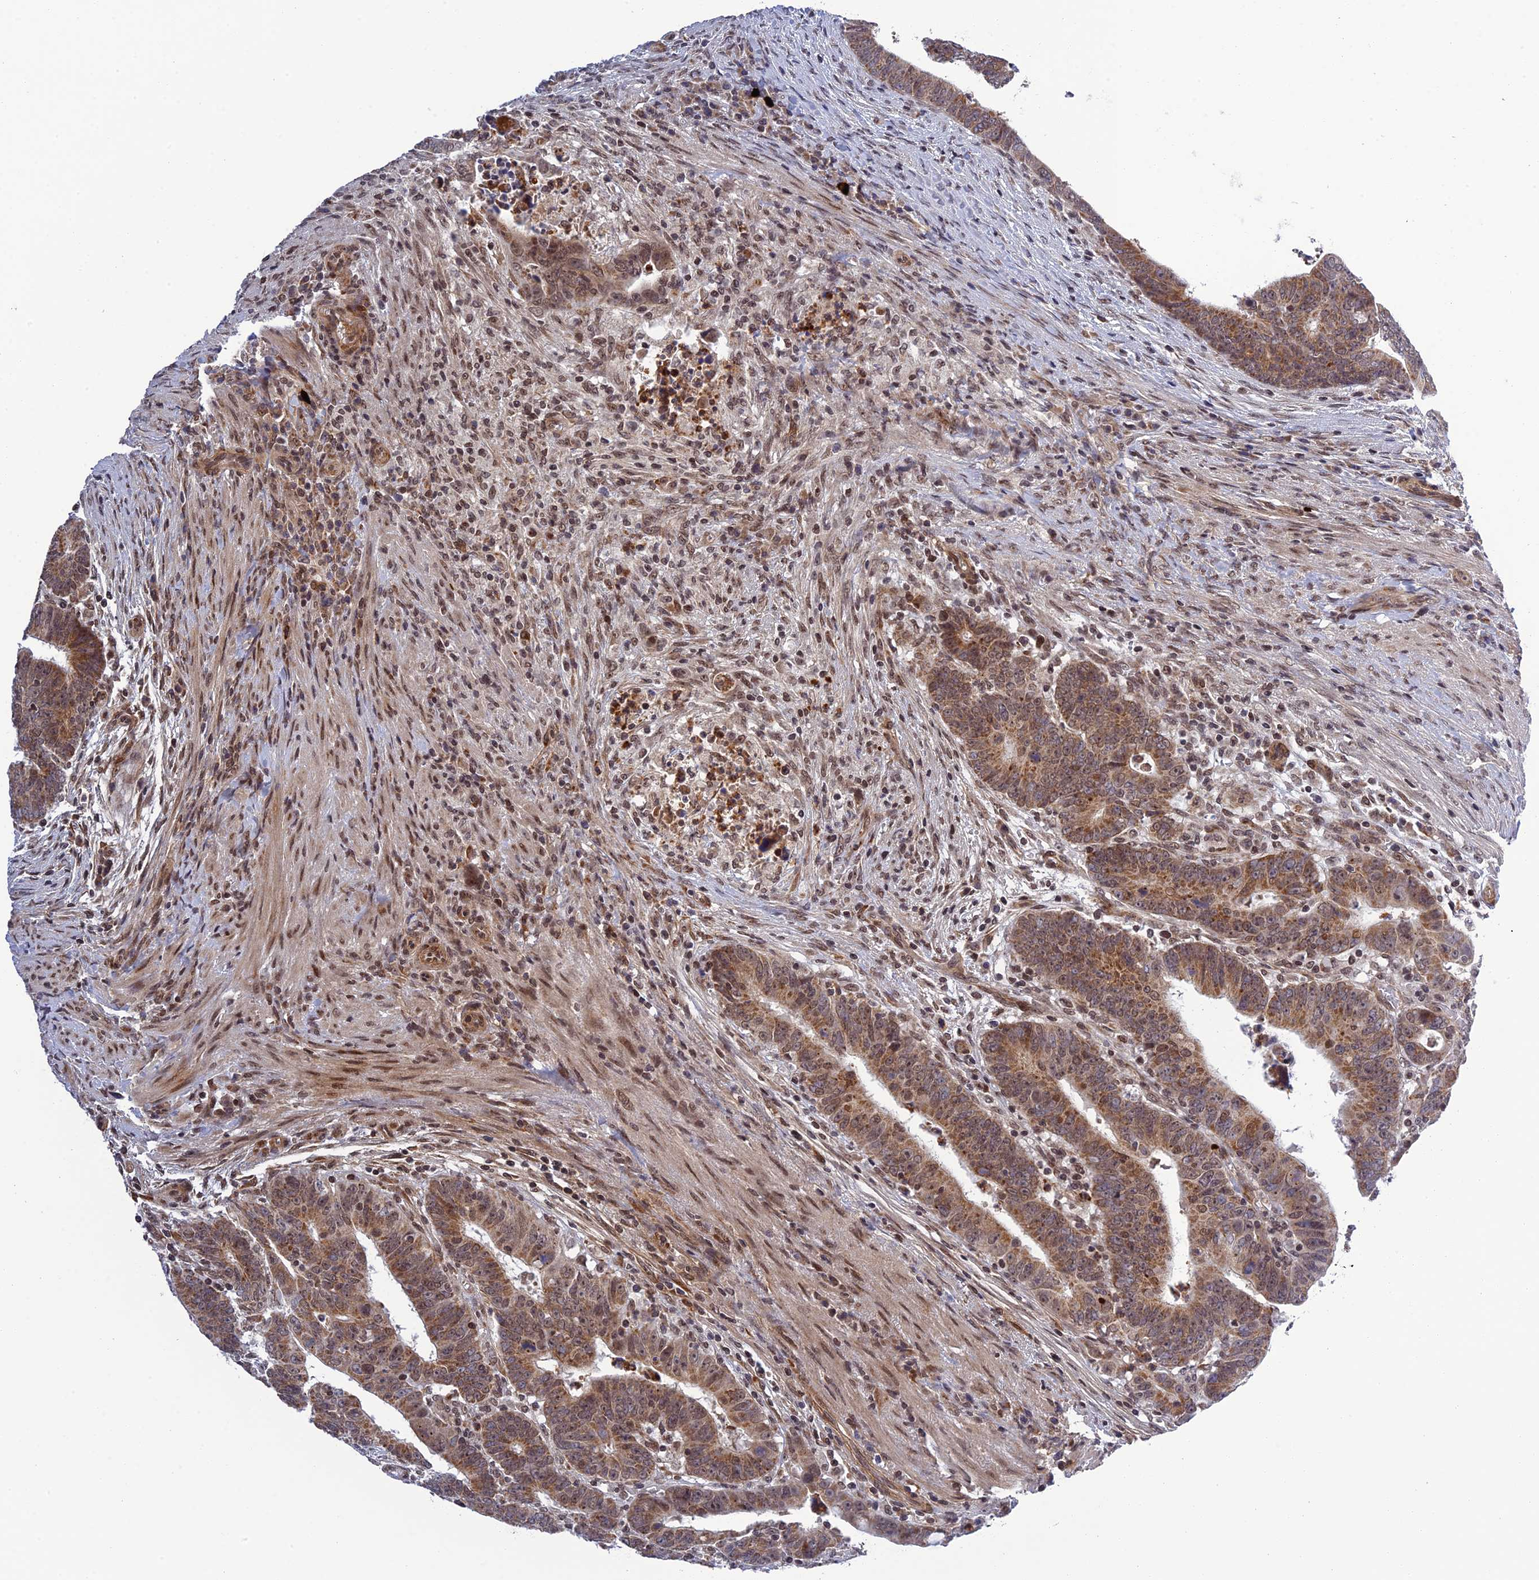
{"staining": {"intensity": "moderate", "quantity": ">75%", "location": "cytoplasmic/membranous,nuclear"}, "tissue": "colorectal cancer", "cell_type": "Tumor cells", "image_type": "cancer", "snomed": [{"axis": "morphology", "description": "Normal tissue, NOS"}, {"axis": "morphology", "description": "Adenocarcinoma, NOS"}, {"axis": "topography", "description": "Rectum"}], "caption": "An image of colorectal cancer (adenocarcinoma) stained for a protein demonstrates moderate cytoplasmic/membranous and nuclear brown staining in tumor cells.", "gene": "REXO1", "patient": {"sex": "female", "age": 65}}